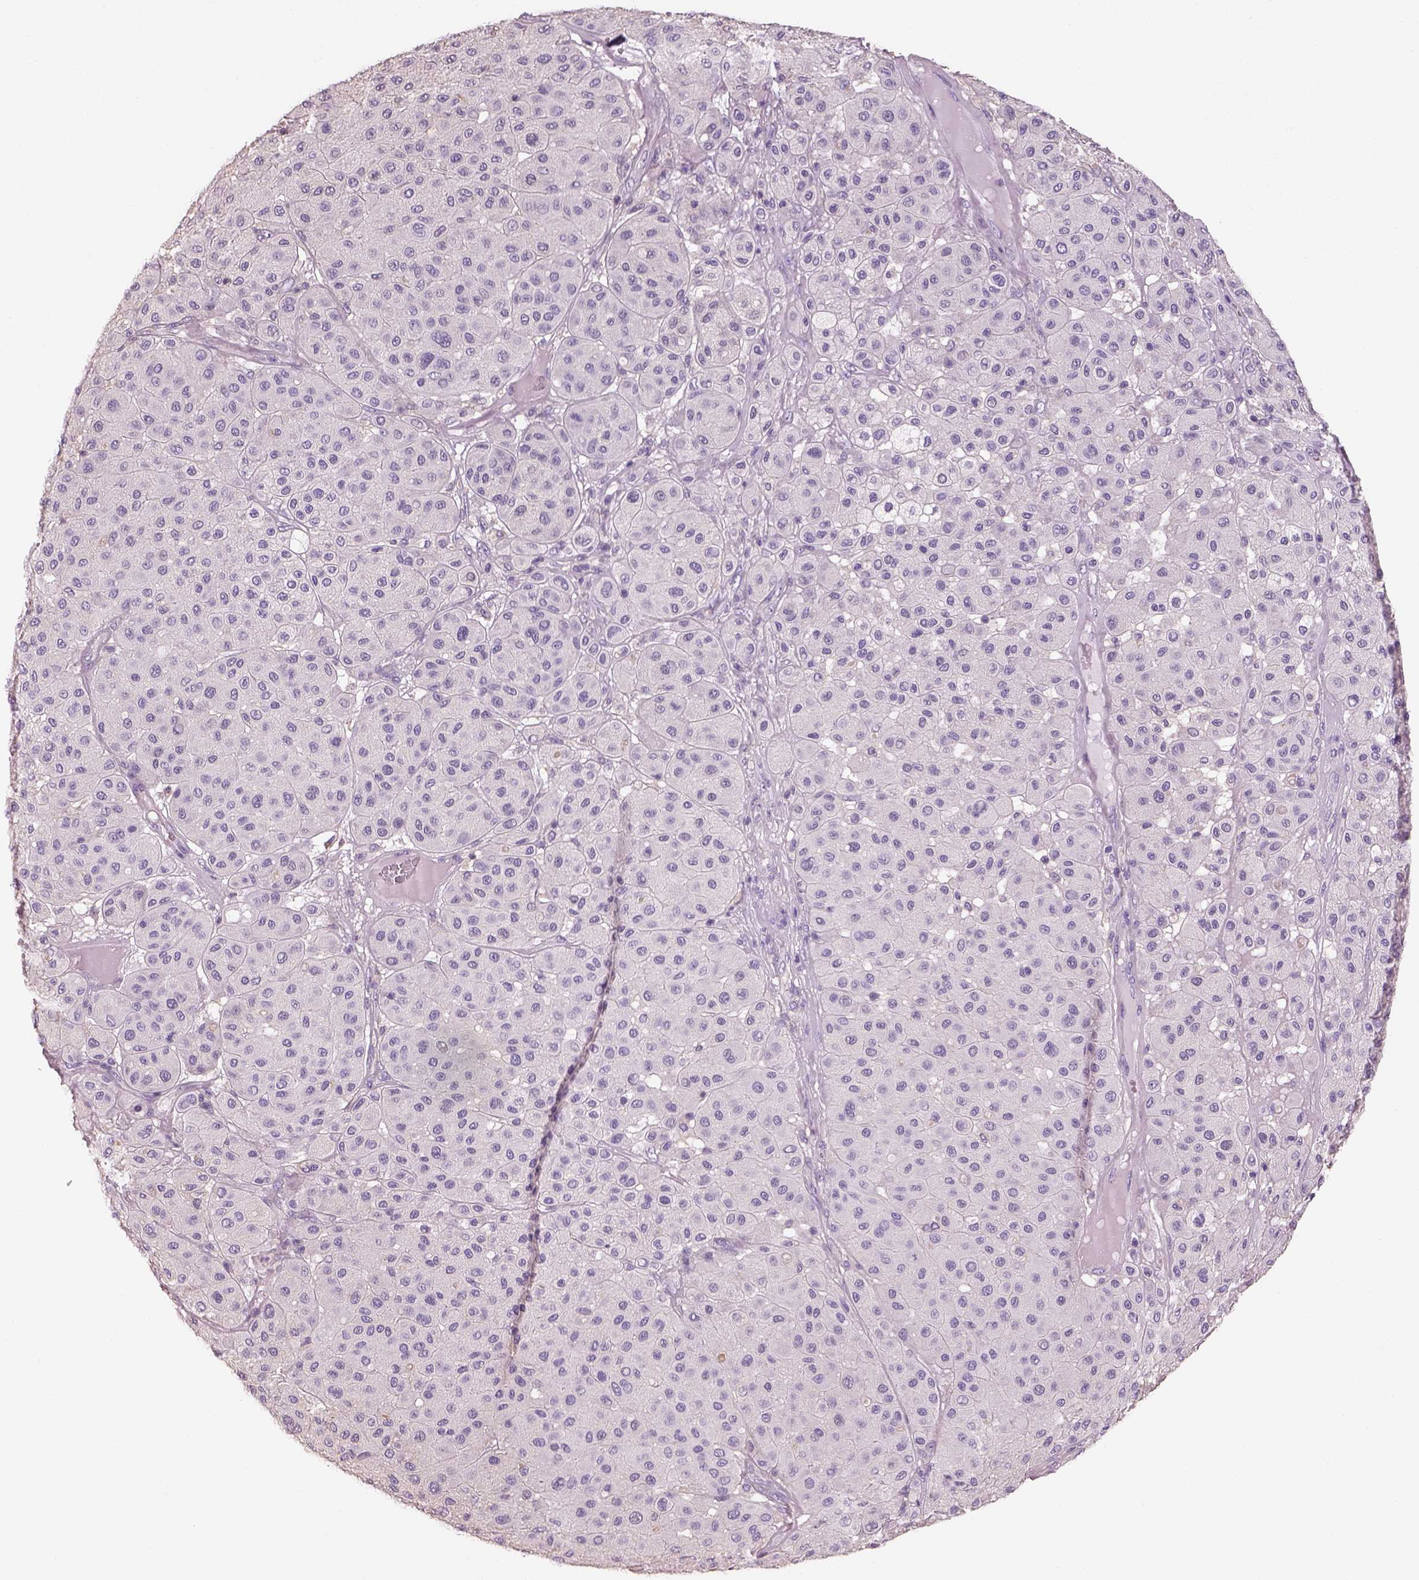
{"staining": {"intensity": "negative", "quantity": "none", "location": "none"}, "tissue": "melanoma", "cell_type": "Tumor cells", "image_type": "cancer", "snomed": [{"axis": "morphology", "description": "Malignant melanoma, Metastatic site"}, {"axis": "topography", "description": "Smooth muscle"}], "caption": "Immunohistochemistry (IHC) histopathology image of malignant melanoma (metastatic site) stained for a protein (brown), which shows no positivity in tumor cells.", "gene": "OTUD6A", "patient": {"sex": "male", "age": 41}}